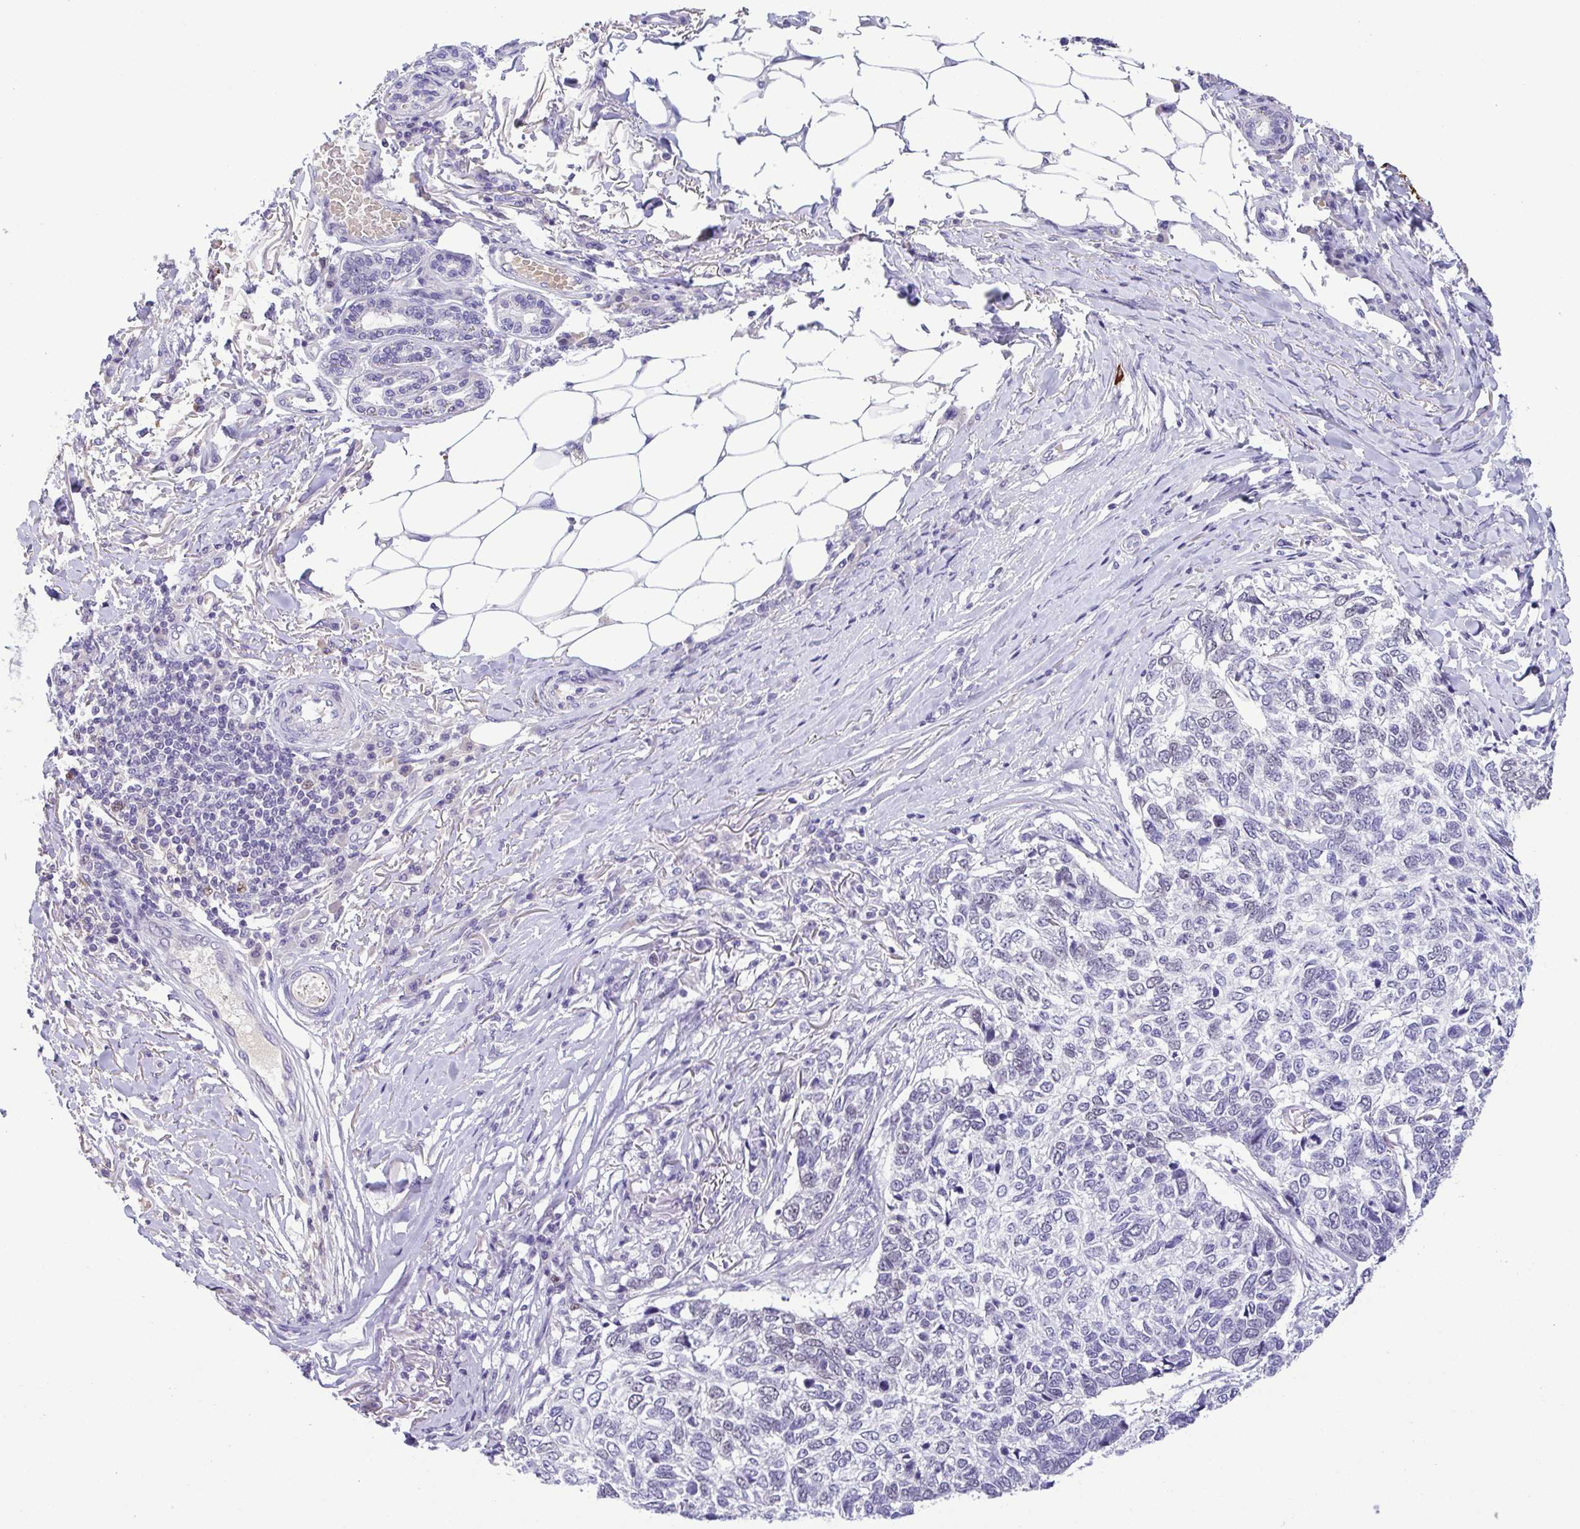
{"staining": {"intensity": "negative", "quantity": "none", "location": "none"}, "tissue": "skin cancer", "cell_type": "Tumor cells", "image_type": "cancer", "snomed": [{"axis": "morphology", "description": "Basal cell carcinoma"}, {"axis": "topography", "description": "Skin"}], "caption": "Immunohistochemistry micrograph of skin cancer stained for a protein (brown), which exhibits no staining in tumor cells. (DAB (3,3'-diaminobenzidine) IHC, high magnification).", "gene": "TIPIN", "patient": {"sex": "female", "age": 65}}